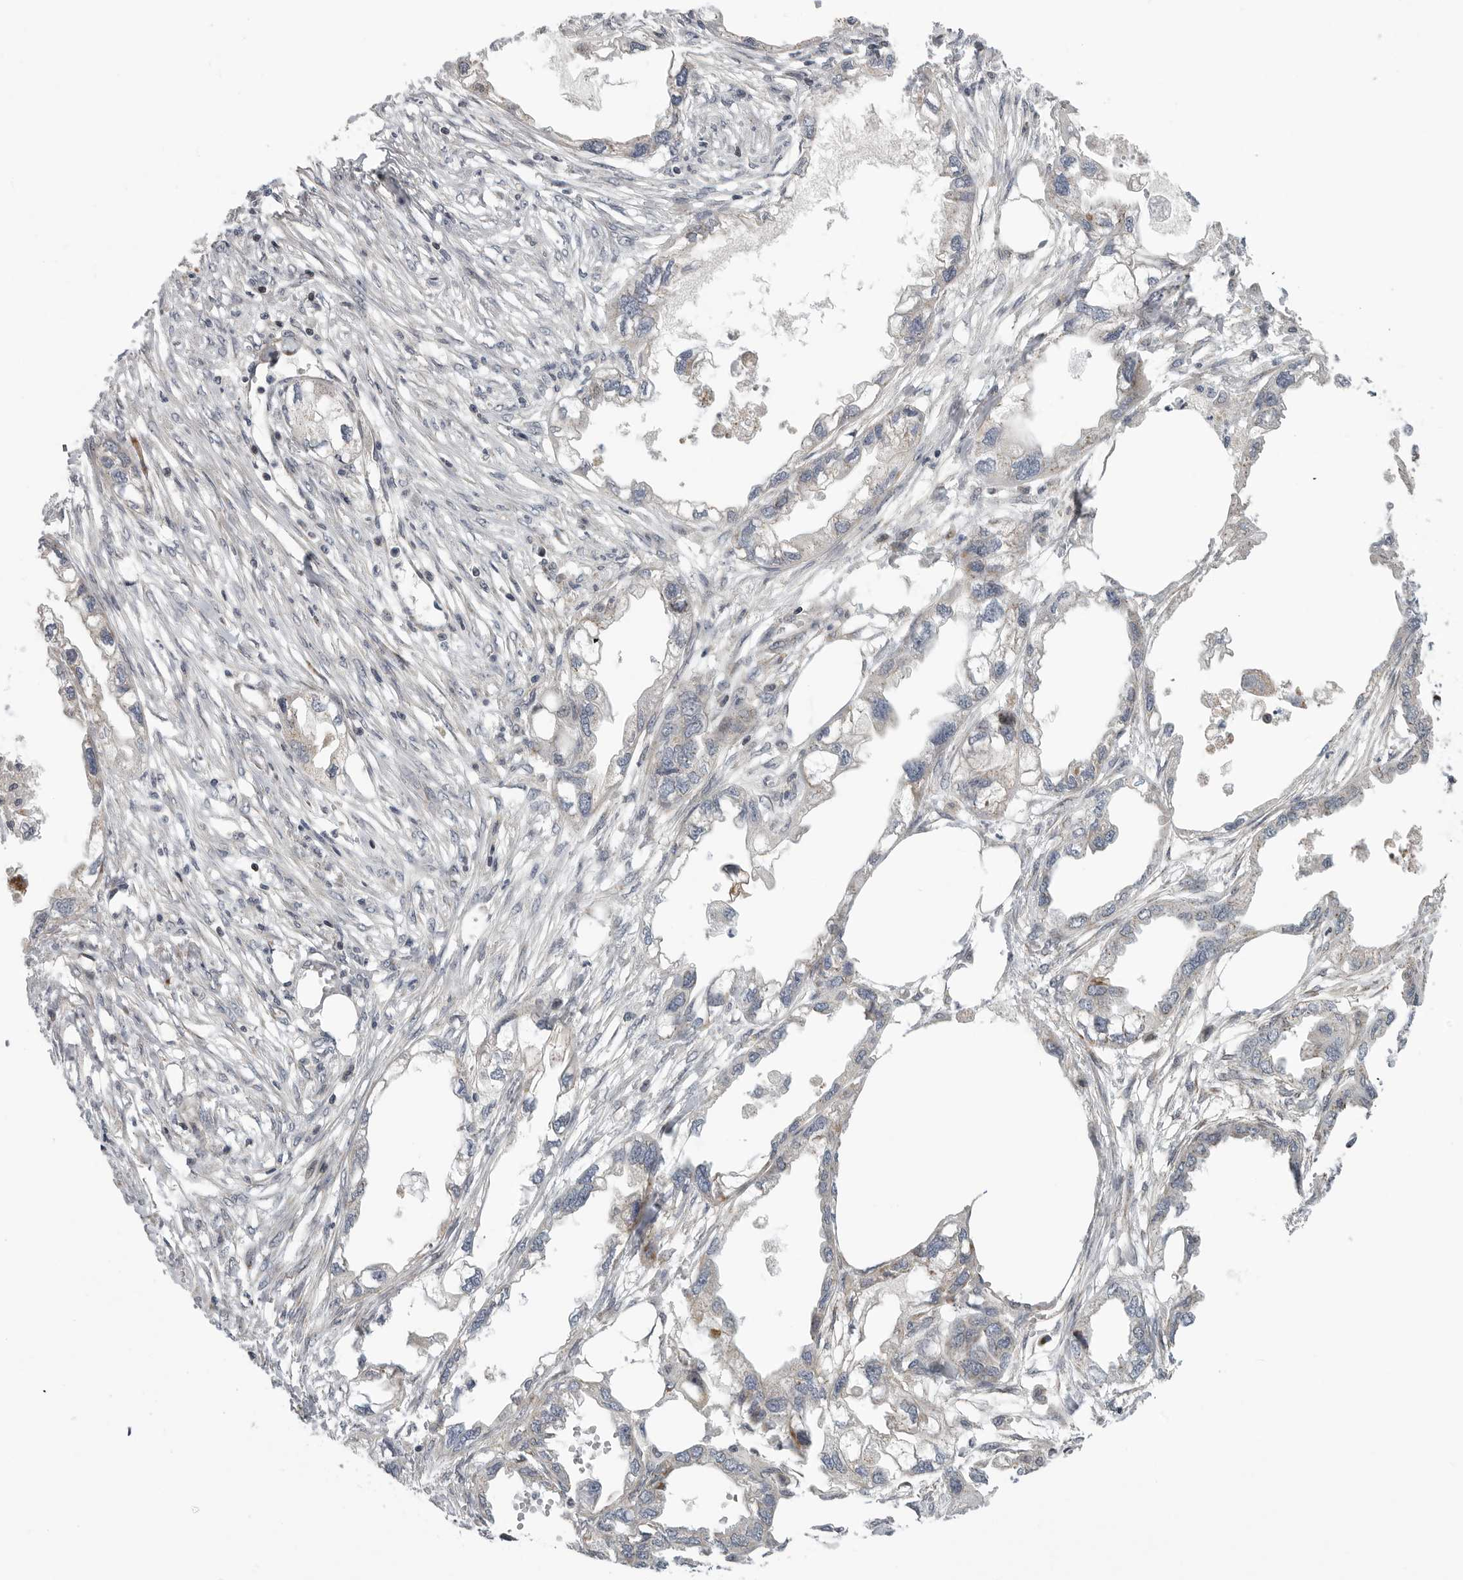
{"staining": {"intensity": "negative", "quantity": "none", "location": "none"}, "tissue": "endometrial cancer", "cell_type": "Tumor cells", "image_type": "cancer", "snomed": [{"axis": "morphology", "description": "Adenocarcinoma, NOS"}, {"axis": "morphology", "description": "Adenocarcinoma, metastatic, NOS"}, {"axis": "topography", "description": "Adipose tissue"}, {"axis": "topography", "description": "Endometrium"}], "caption": "Immunohistochemistry photomicrograph of endometrial cancer (metastatic adenocarcinoma) stained for a protein (brown), which demonstrates no expression in tumor cells.", "gene": "TMPRSS11F", "patient": {"sex": "female", "age": 67}}